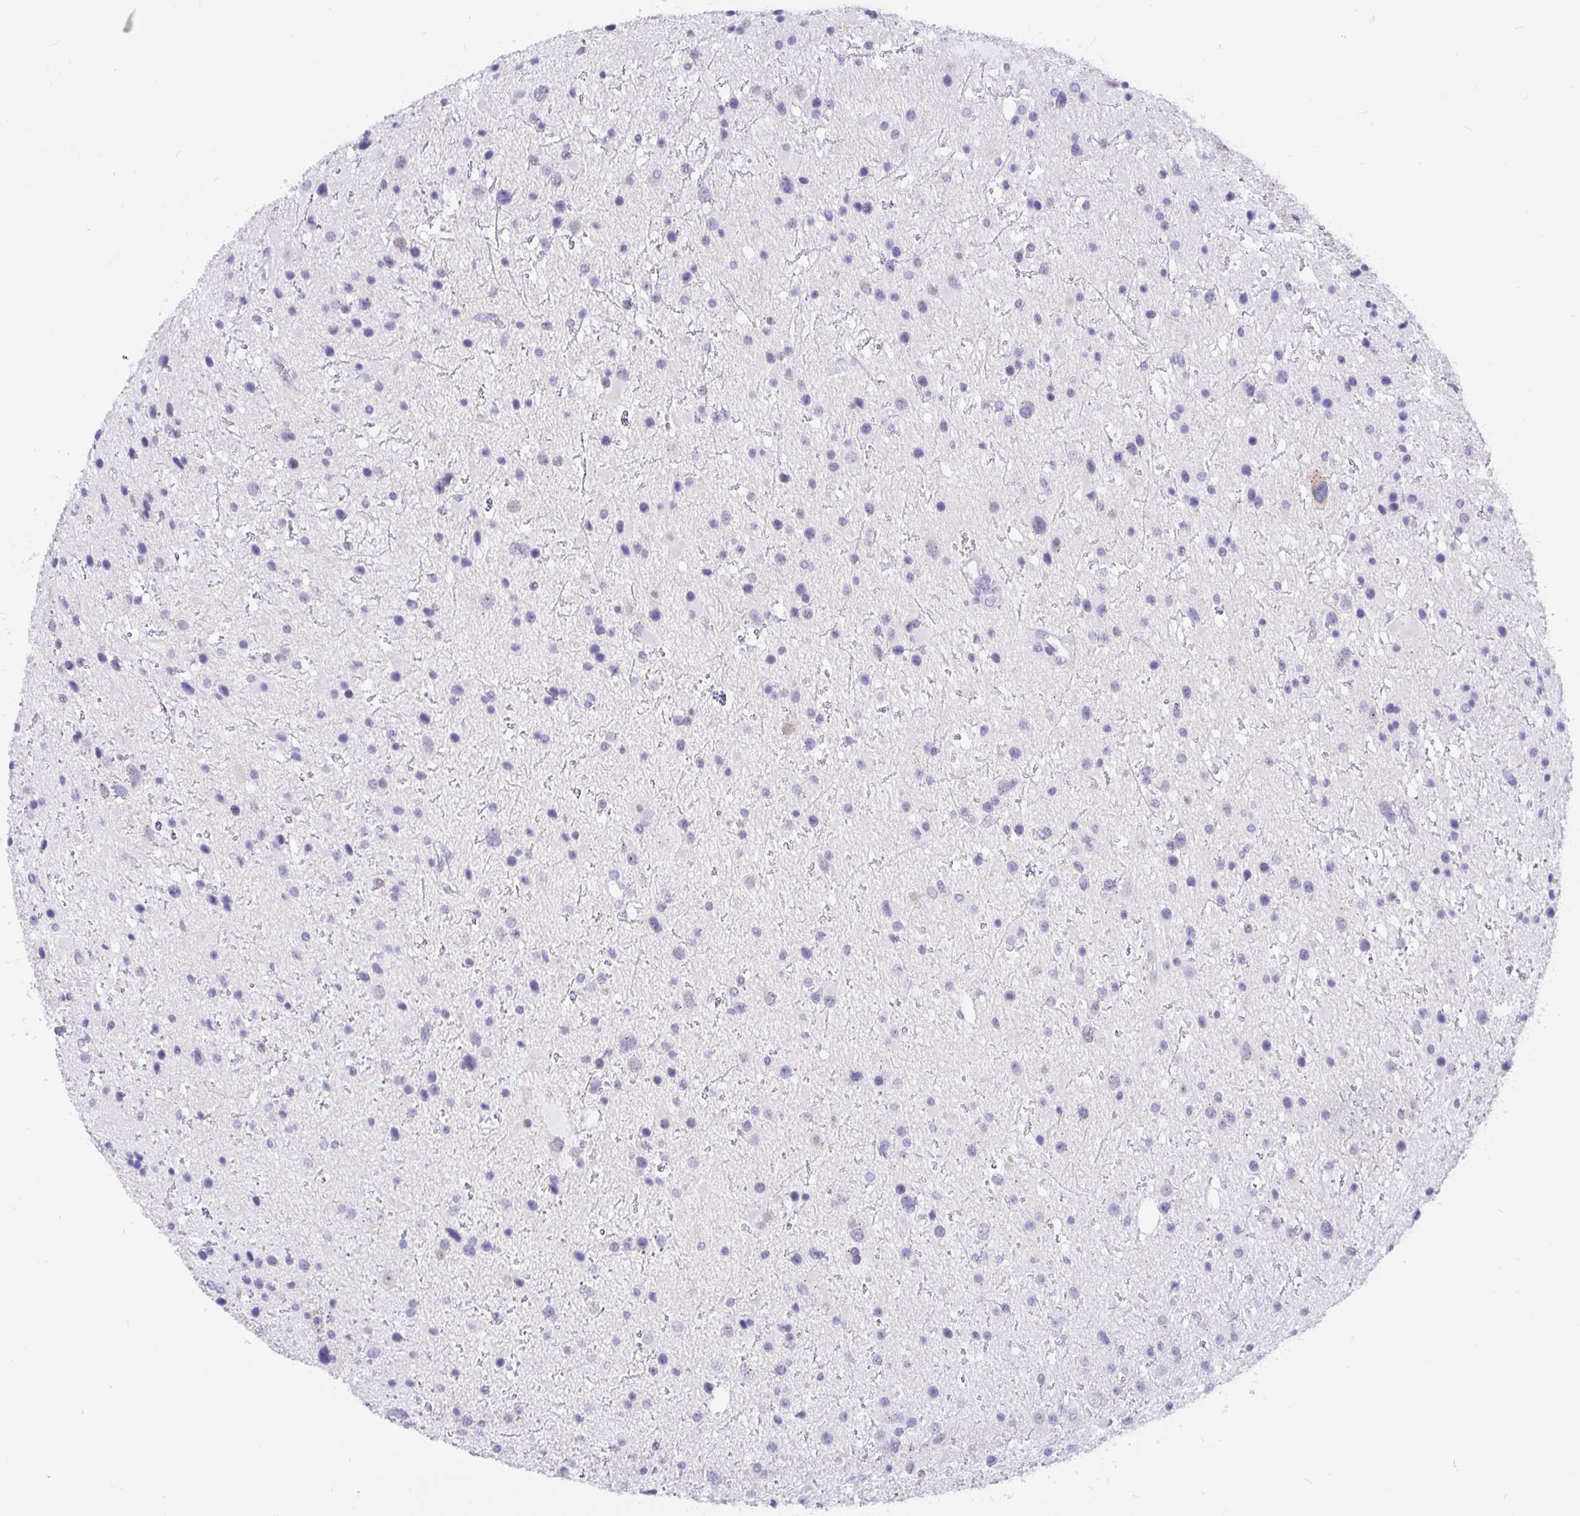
{"staining": {"intensity": "negative", "quantity": "none", "location": "none"}, "tissue": "glioma", "cell_type": "Tumor cells", "image_type": "cancer", "snomed": [{"axis": "morphology", "description": "Glioma, malignant, Low grade"}, {"axis": "topography", "description": "Brain"}], "caption": "A micrograph of human glioma is negative for staining in tumor cells.", "gene": "EZHIP", "patient": {"sex": "female", "age": 32}}